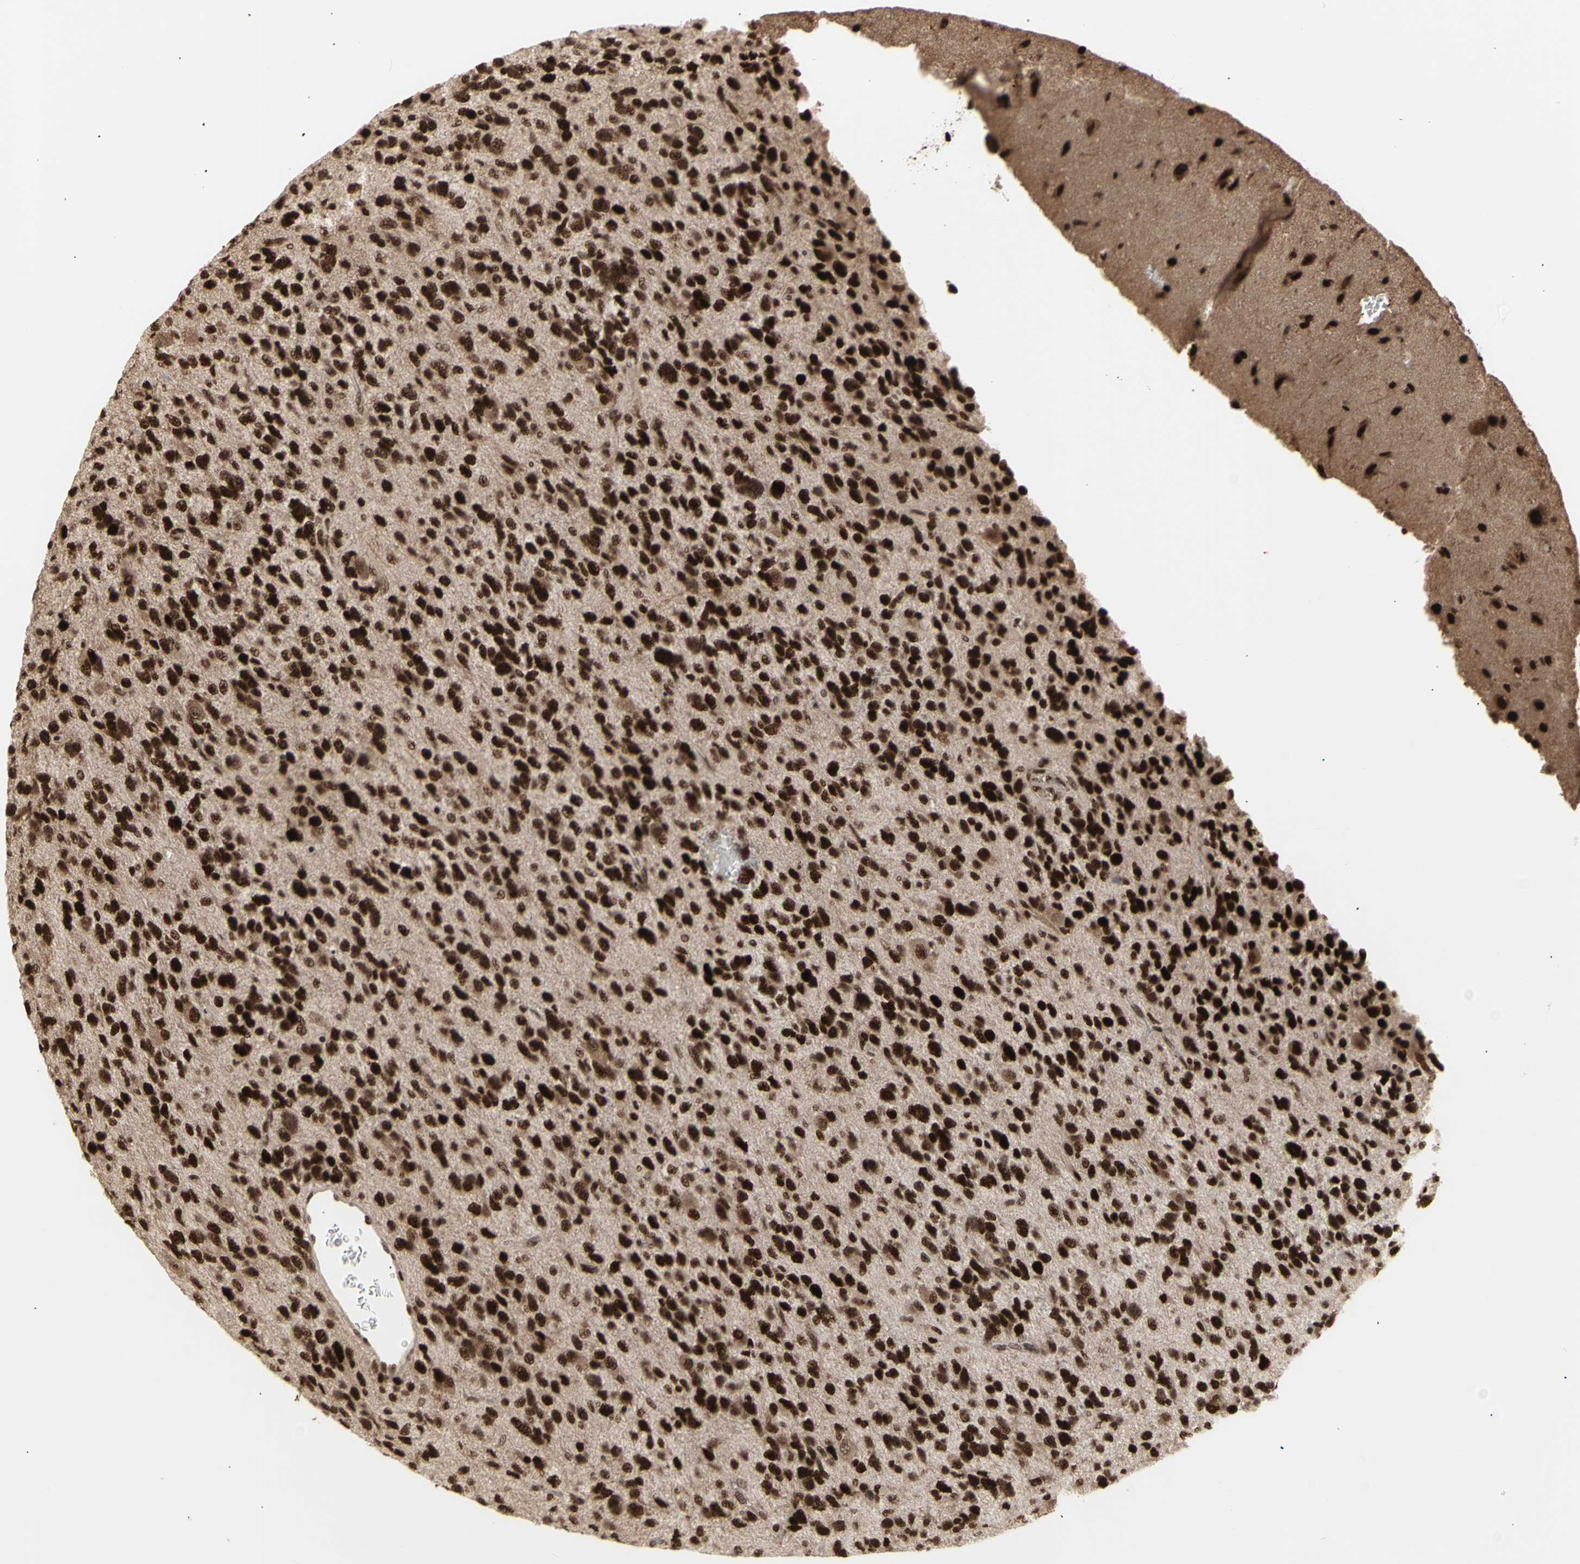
{"staining": {"intensity": "strong", "quantity": ">75%", "location": "cytoplasmic/membranous,nuclear"}, "tissue": "glioma", "cell_type": "Tumor cells", "image_type": "cancer", "snomed": [{"axis": "morphology", "description": "Glioma, malignant, High grade"}, {"axis": "topography", "description": "Brain"}], "caption": "A photomicrograph of glioma stained for a protein exhibits strong cytoplasmic/membranous and nuclear brown staining in tumor cells. Nuclei are stained in blue.", "gene": "CBX1", "patient": {"sex": "female", "age": 58}}